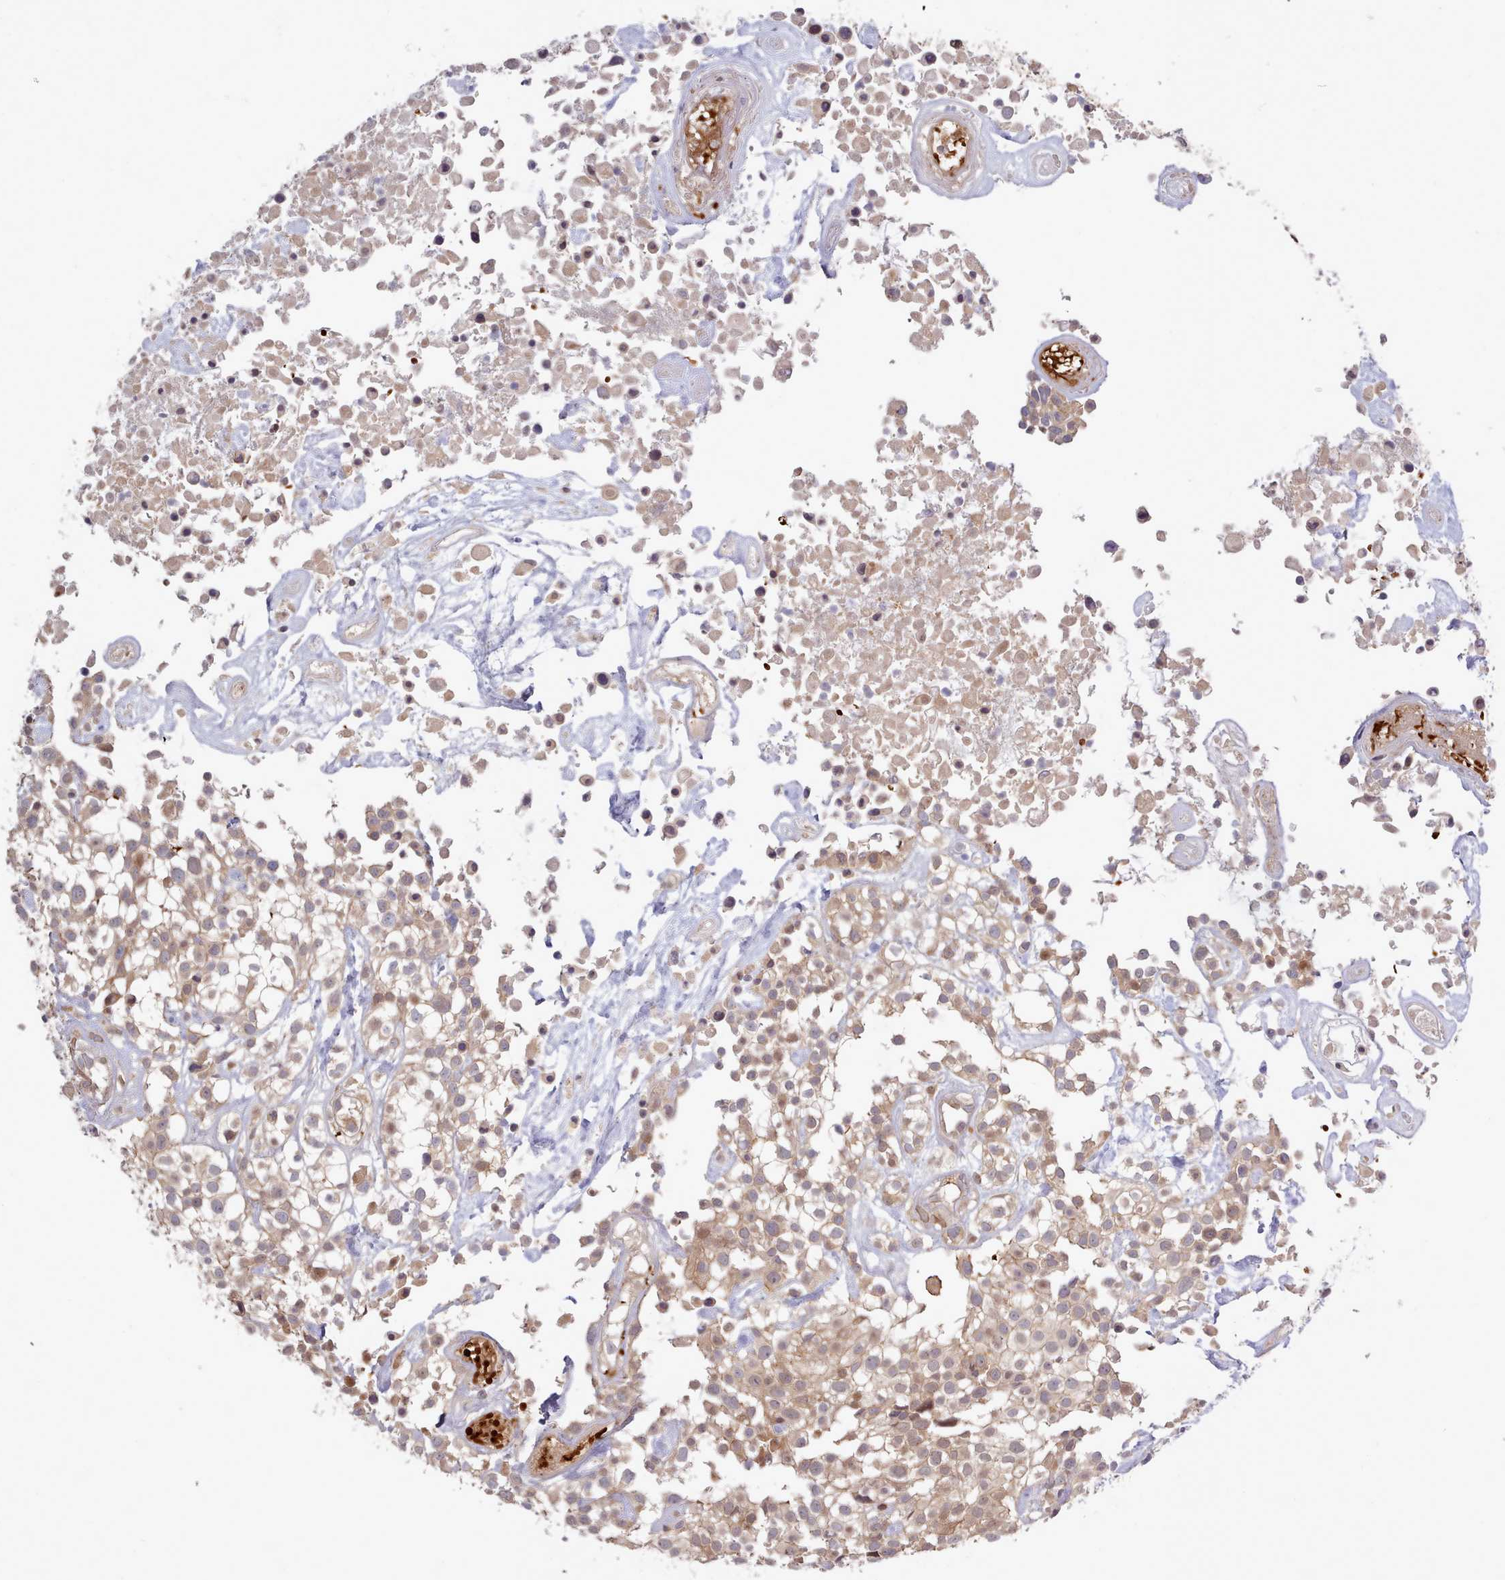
{"staining": {"intensity": "moderate", "quantity": ">75%", "location": "cytoplasmic/membranous"}, "tissue": "urothelial cancer", "cell_type": "Tumor cells", "image_type": "cancer", "snomed": [{"axis": "morphology", "description": "Urothelial carcinoma, High grade"}, {"axis": "topography", "description": "Urinary bladder"}], "caption": "DAB (3,3'-diaminobenzidine) immunohistochemical staining of urothelial cancer demonstrates moderate cytoplasmic/membranous protein expression in approximately >75% of tumor cells.", "gene": "UBE2G1", "patient": {"sex": "male", "age": 56}}